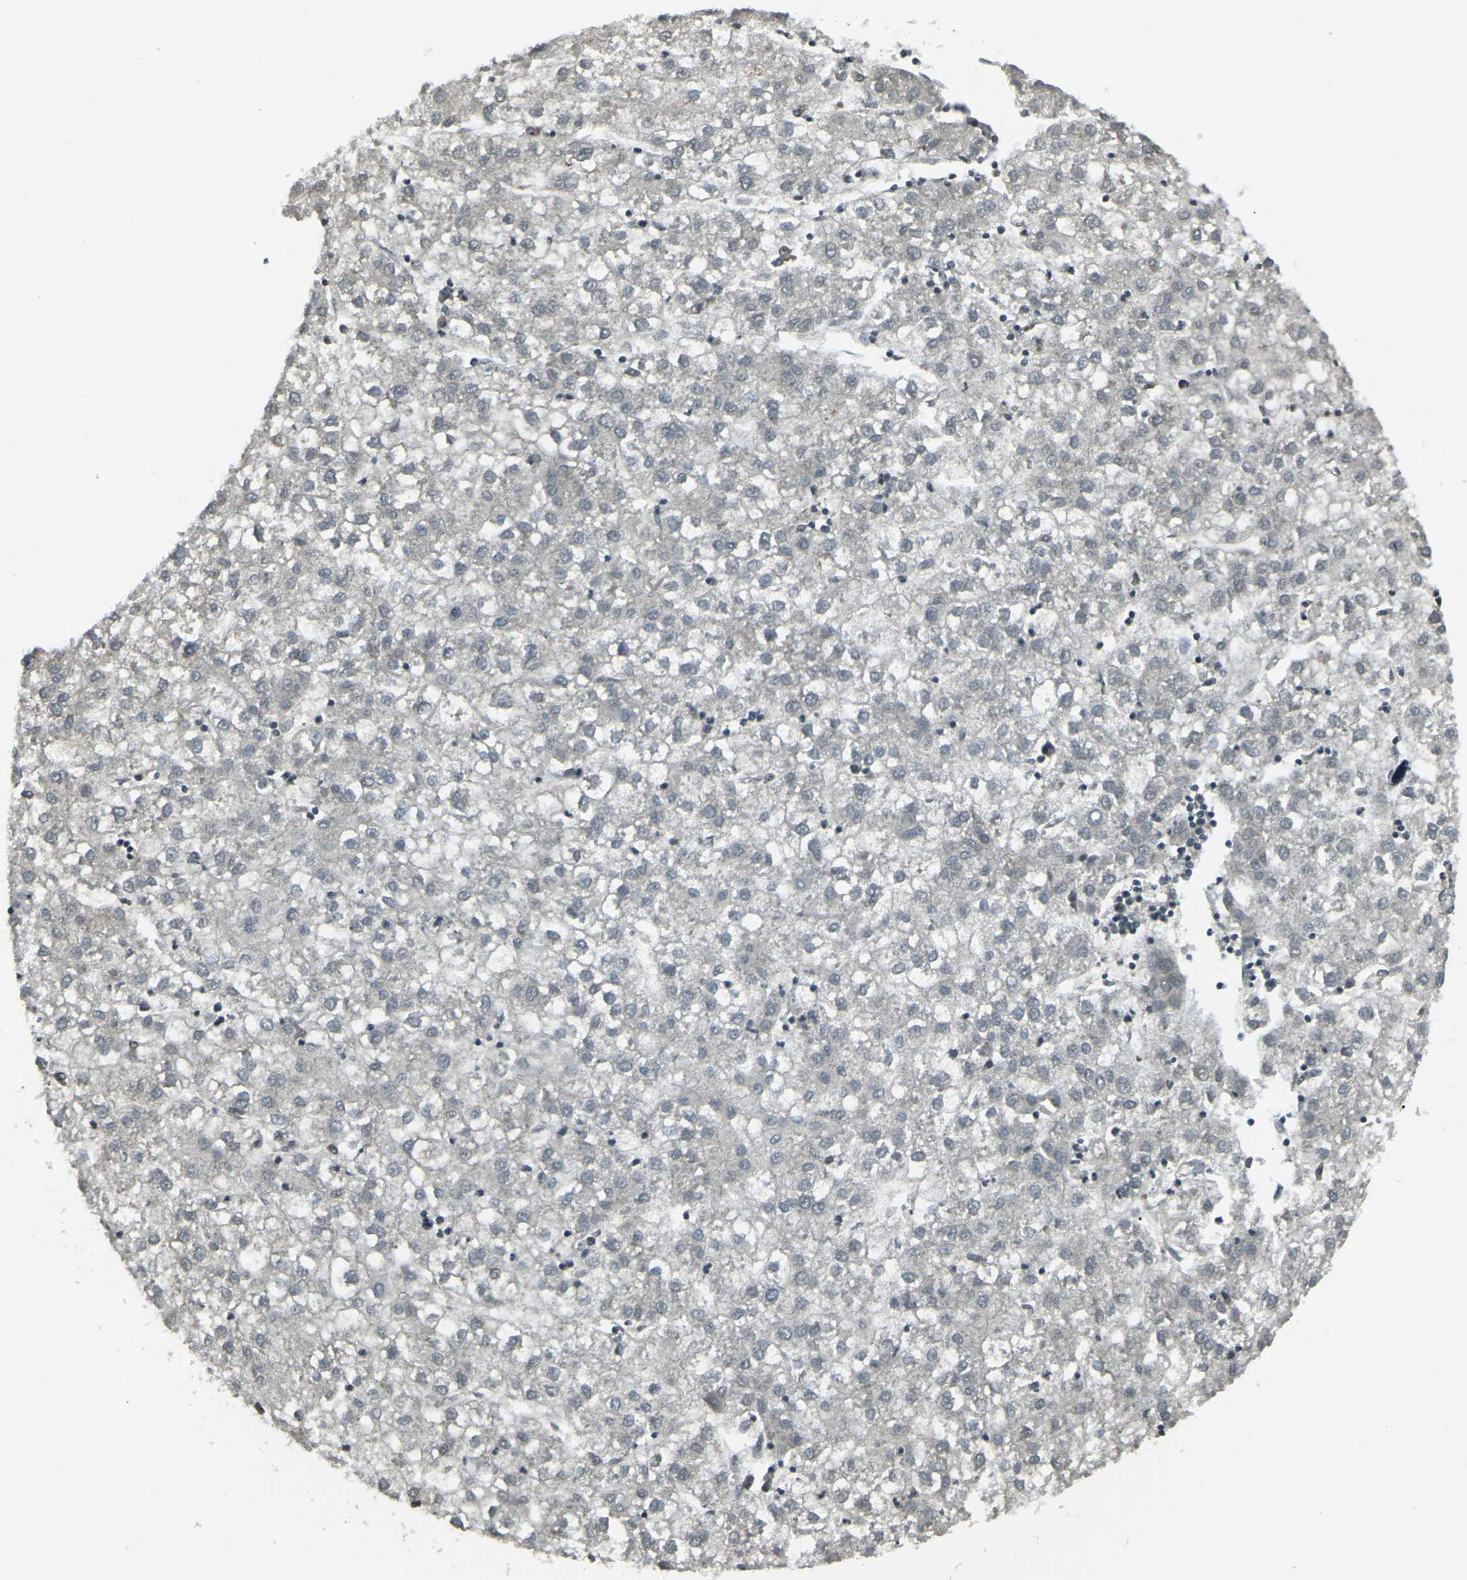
{"staining": {"intensity": "weak", "quantity": "<25%", "location": "cytoplasmic/membranous"}, "tissue": "liver cancer", "cell_type": "Tumor cells", "image_type": "cancer", "snomed": [{"axis": "morphology", "description": "Carcinoma, Hepatocellular, NOS"}, {"axis": "topography", "description": "Liver"}], "caption": "An immunohistochemistry (IHC) micrograph of liver cancer is shown. There is no staining in tumor cells of liver cancer.", "gene": "AIMP1", "patient": {"sex": "male", "age": 72}}